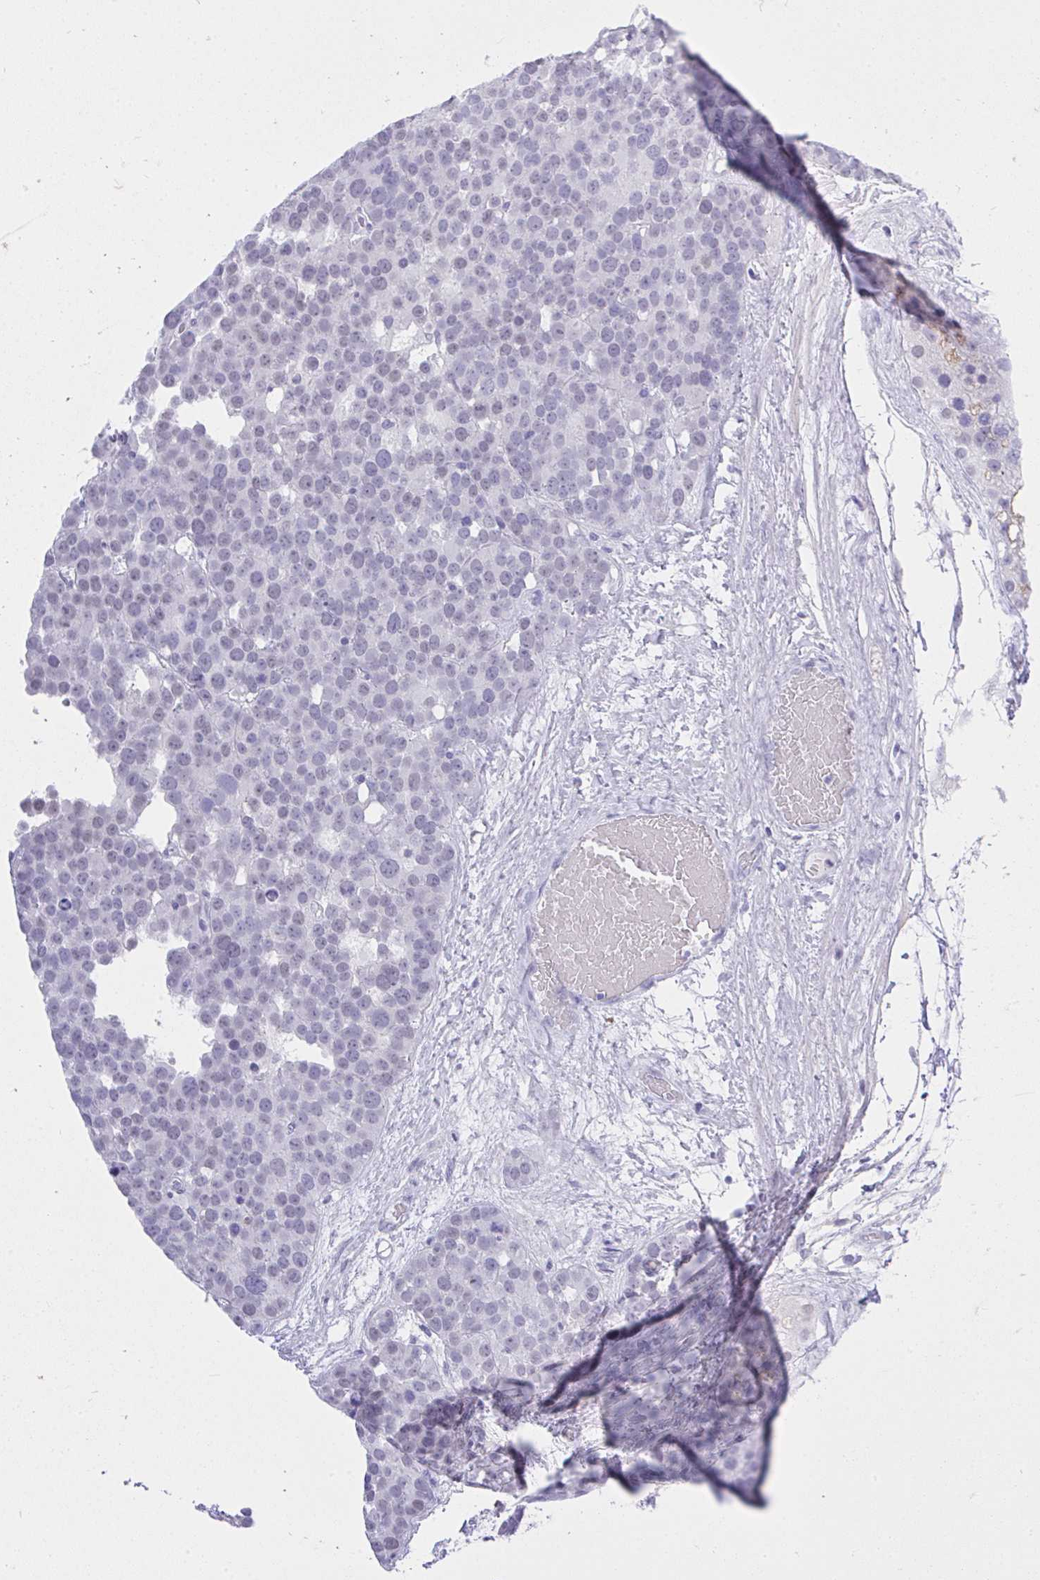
{"staining": {"intensity": "negative", "quantity": "none", "location": "none"}, "tissue": "testis cancer", "cell_type": "Tumor cells", "image_type": "cancer", "snomed": [{"axis": "morphology", "description": "Seminoma, NOS"}, {"axis": "topography", "description": "Testis"}], "caption": "High power microscopy histopathology image of an immunohistochemistry (IHC) histopathology image of testis cancer, revealing no significant positivity in tumor cells. Brightfield microscopy of immunohistochemistry stained with DAB (brown) and hematoxylin (blue), captured at high magnification.", "gene": "MS4A12", "patient": {"sex": "male", "age": 71}}